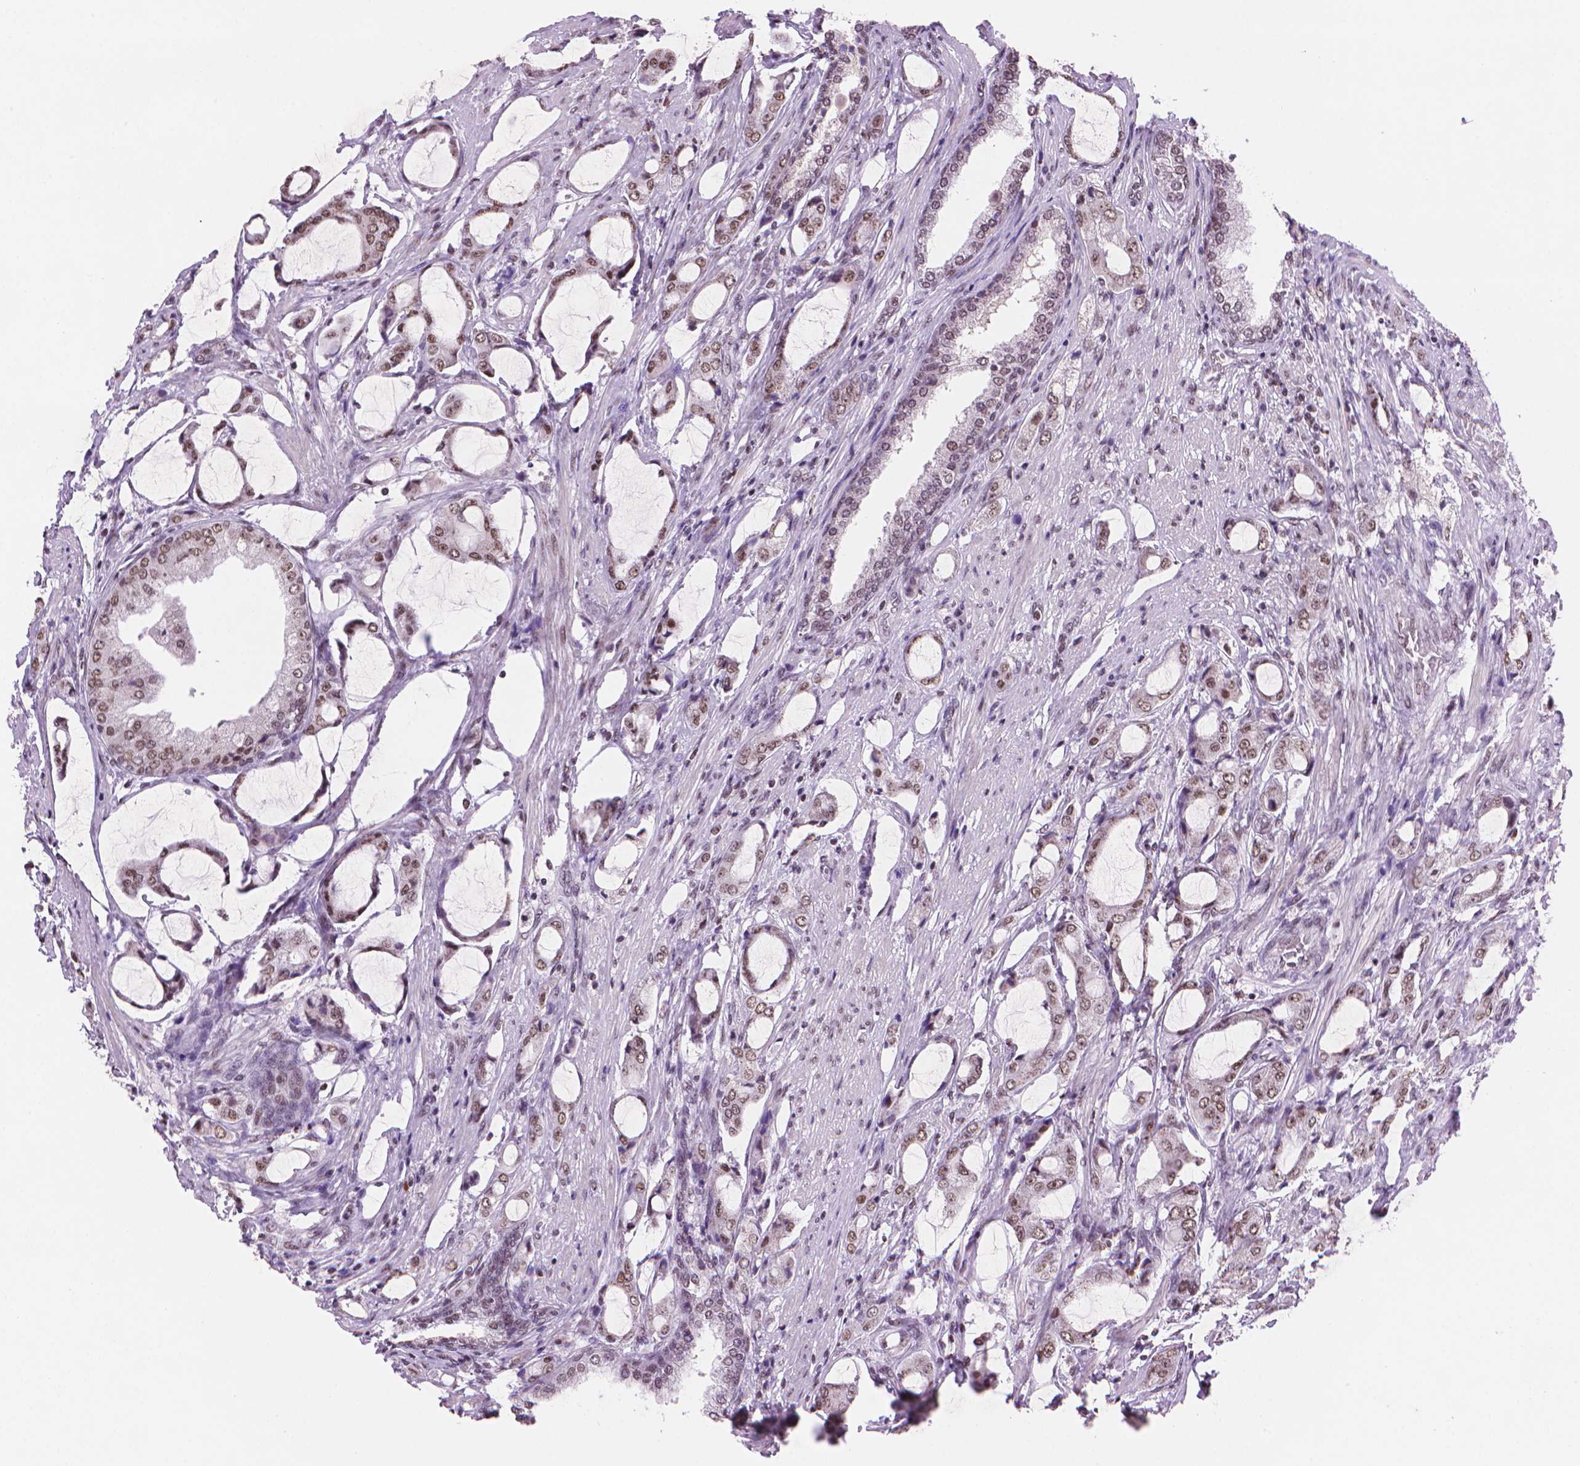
{"staining": {"intensity": "weak", "quantity": "25%-75%", "location": "nuclear"}, "tissue": "prostate cancer", "cell_type": "Tumor cells", "image_type": "cancer", "snomed": [{"axis": "morphology", "description": "Adenocarcinoma, NOS"}, {"axis": "topography", "description": "Prostate"}], "caption": "Human prostate cancer stained with a protein marker reveals weak staining in tumor cells.", "gene": "RPA4", "patient": {"sex": "male", "age": 63}}